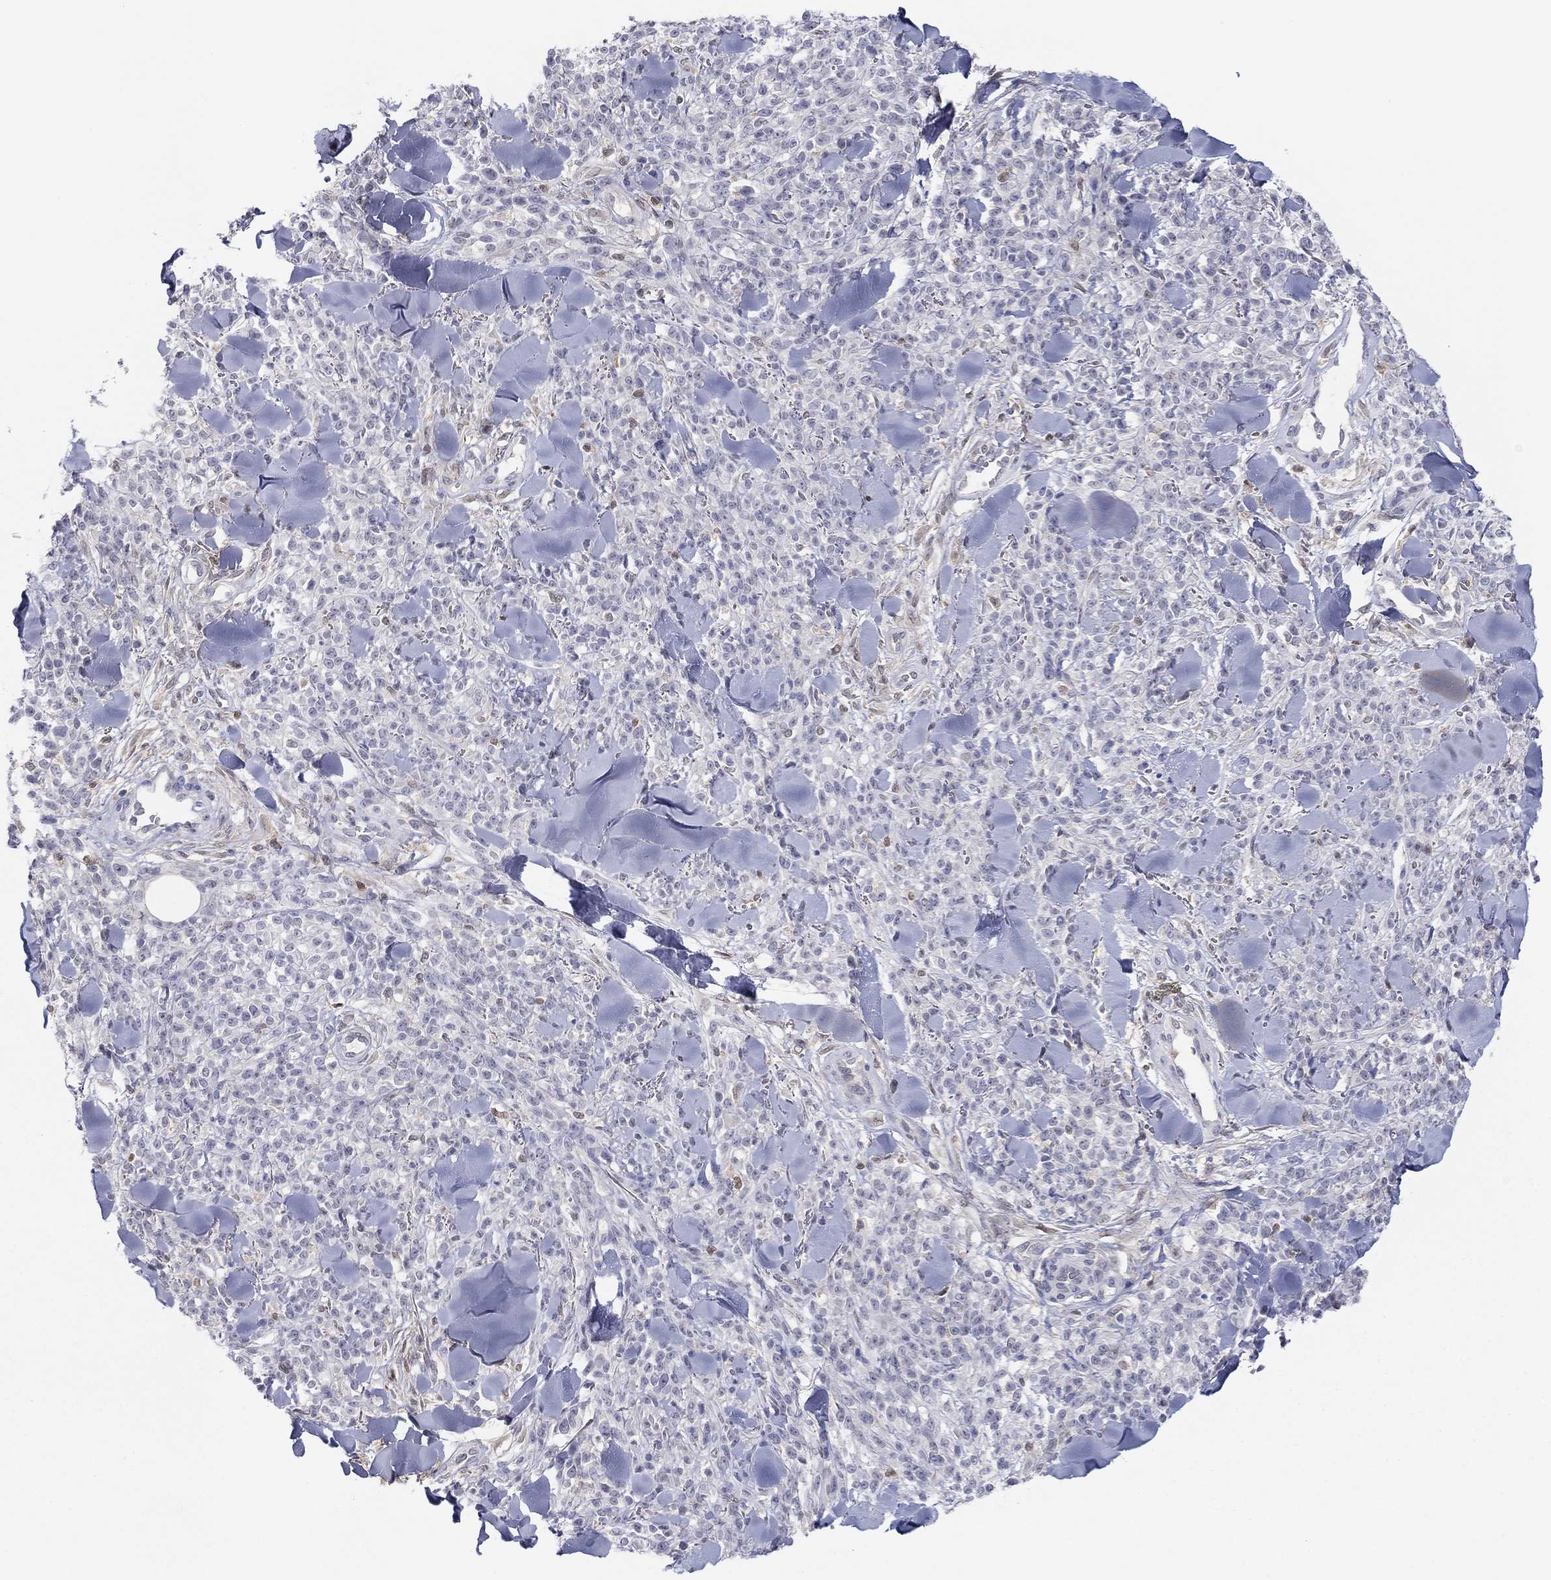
{"staining": {"intensity": "negative", "quantity": "none", "location": "none"}, "tissue": "melanoma", "cell_type": "Tumor cells", "image_type": "cancer", "snomed": [{"axis": "morphology", "description": "Malignant melanoma, NOS"}, {"axis": "topography", "description": "Skin"}, {"axis": "topography", "description": "Skin of trunk"}], "caption": "Malignant melanoma stained for a protein using immunohistochemistry (IHC) reveals no staining tumor cells.", "gene": "PDXK", "patient": {"sex": "male", "age": 74}}